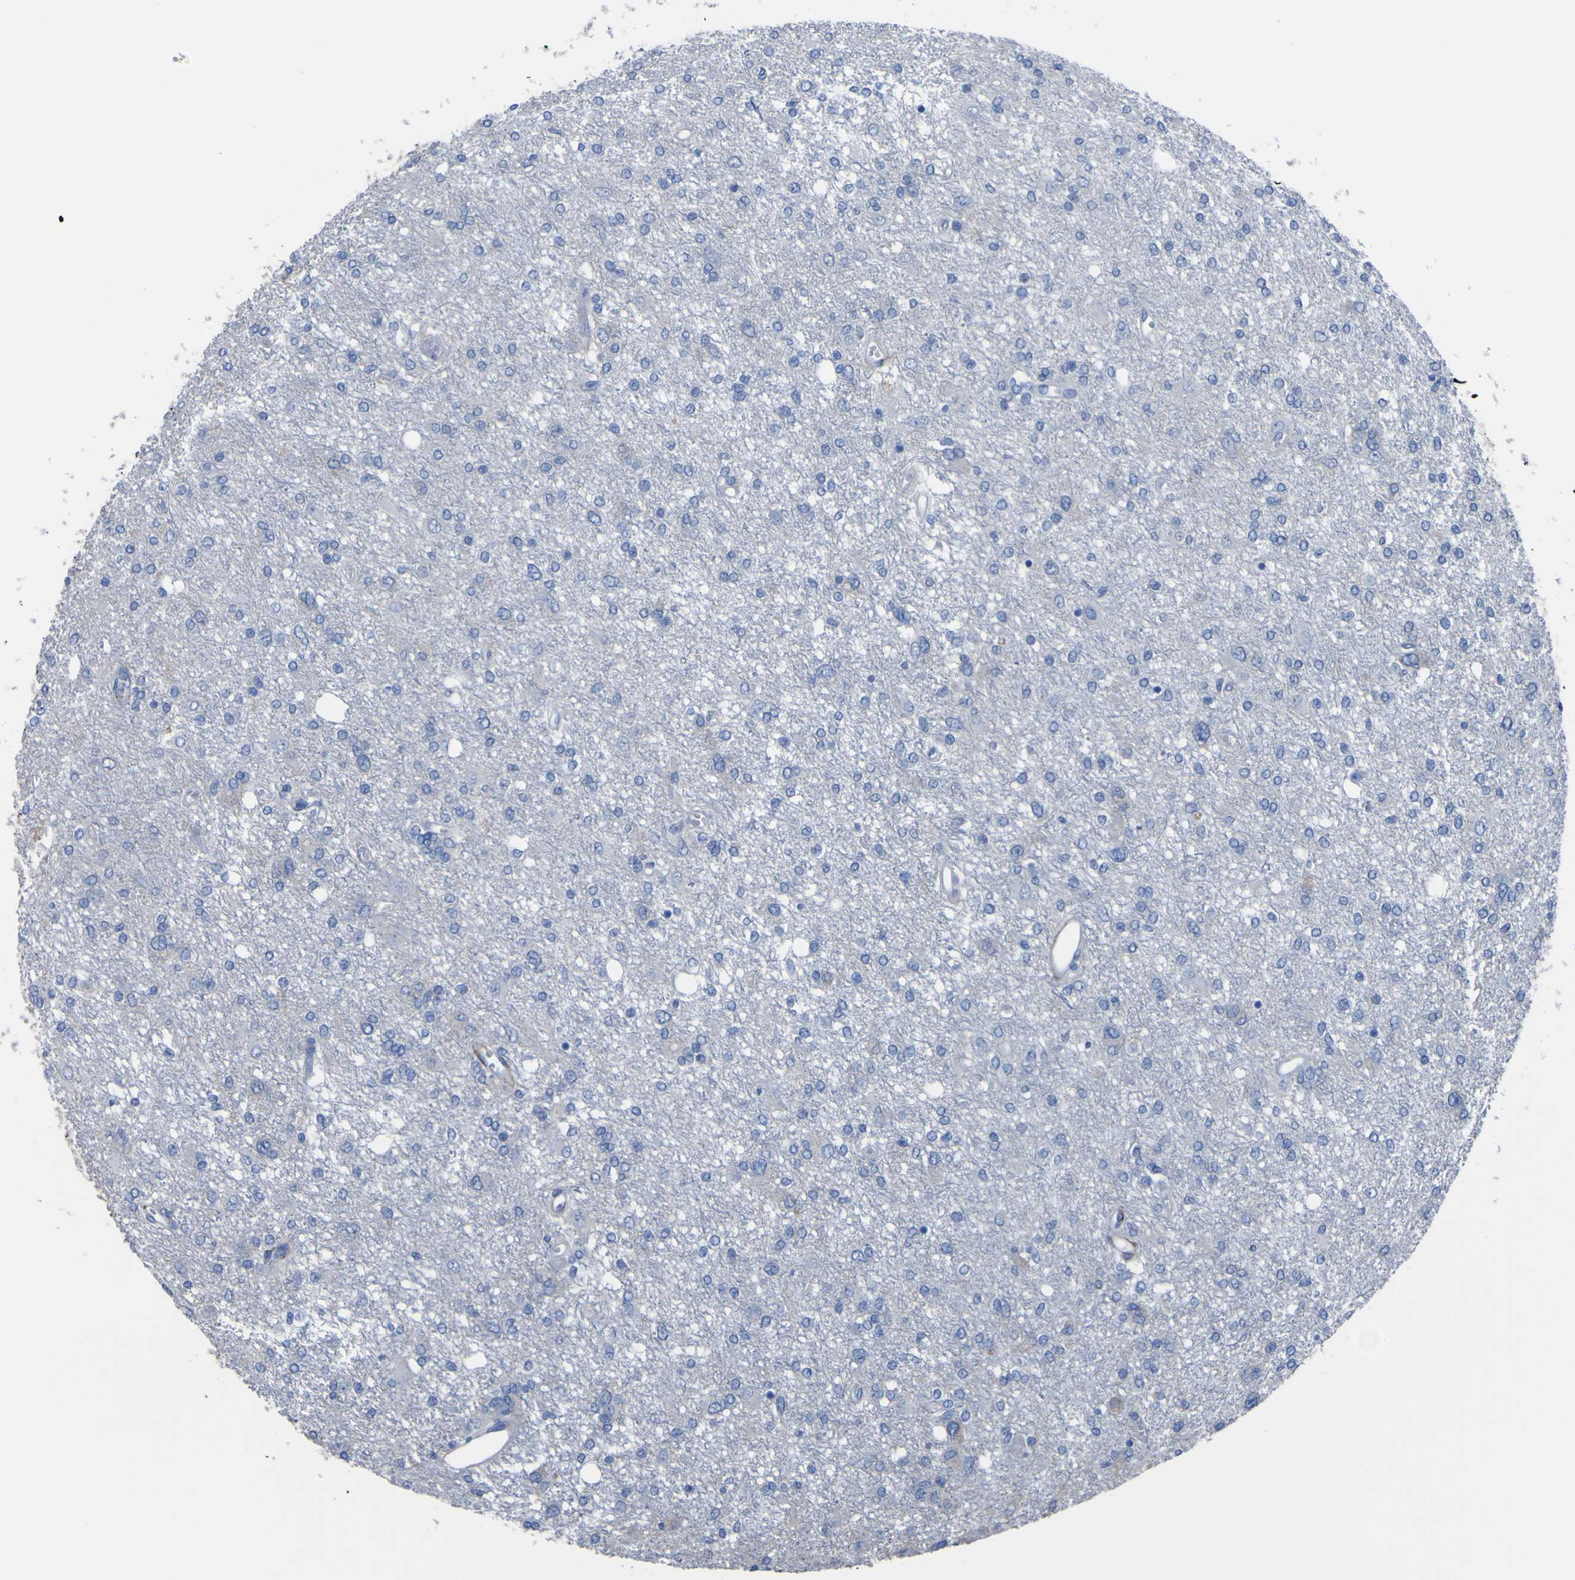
{"staining": {"intensity": "negative", "quantity": "none", "location": "none"}, "tissue": "glioma", "cell_type": "Tumor cells", "image_type": "cancer", "snomed": [{"axis": "morphology", "description": "Glioma, malignant, High grade"}, {"axis": "topography", "description": "Brain"}], "caption": "IHC of glioma reveals no positivity in tumor cells.", "gene": "AGO4", "patient": {"sex": "female", "age": 59}}